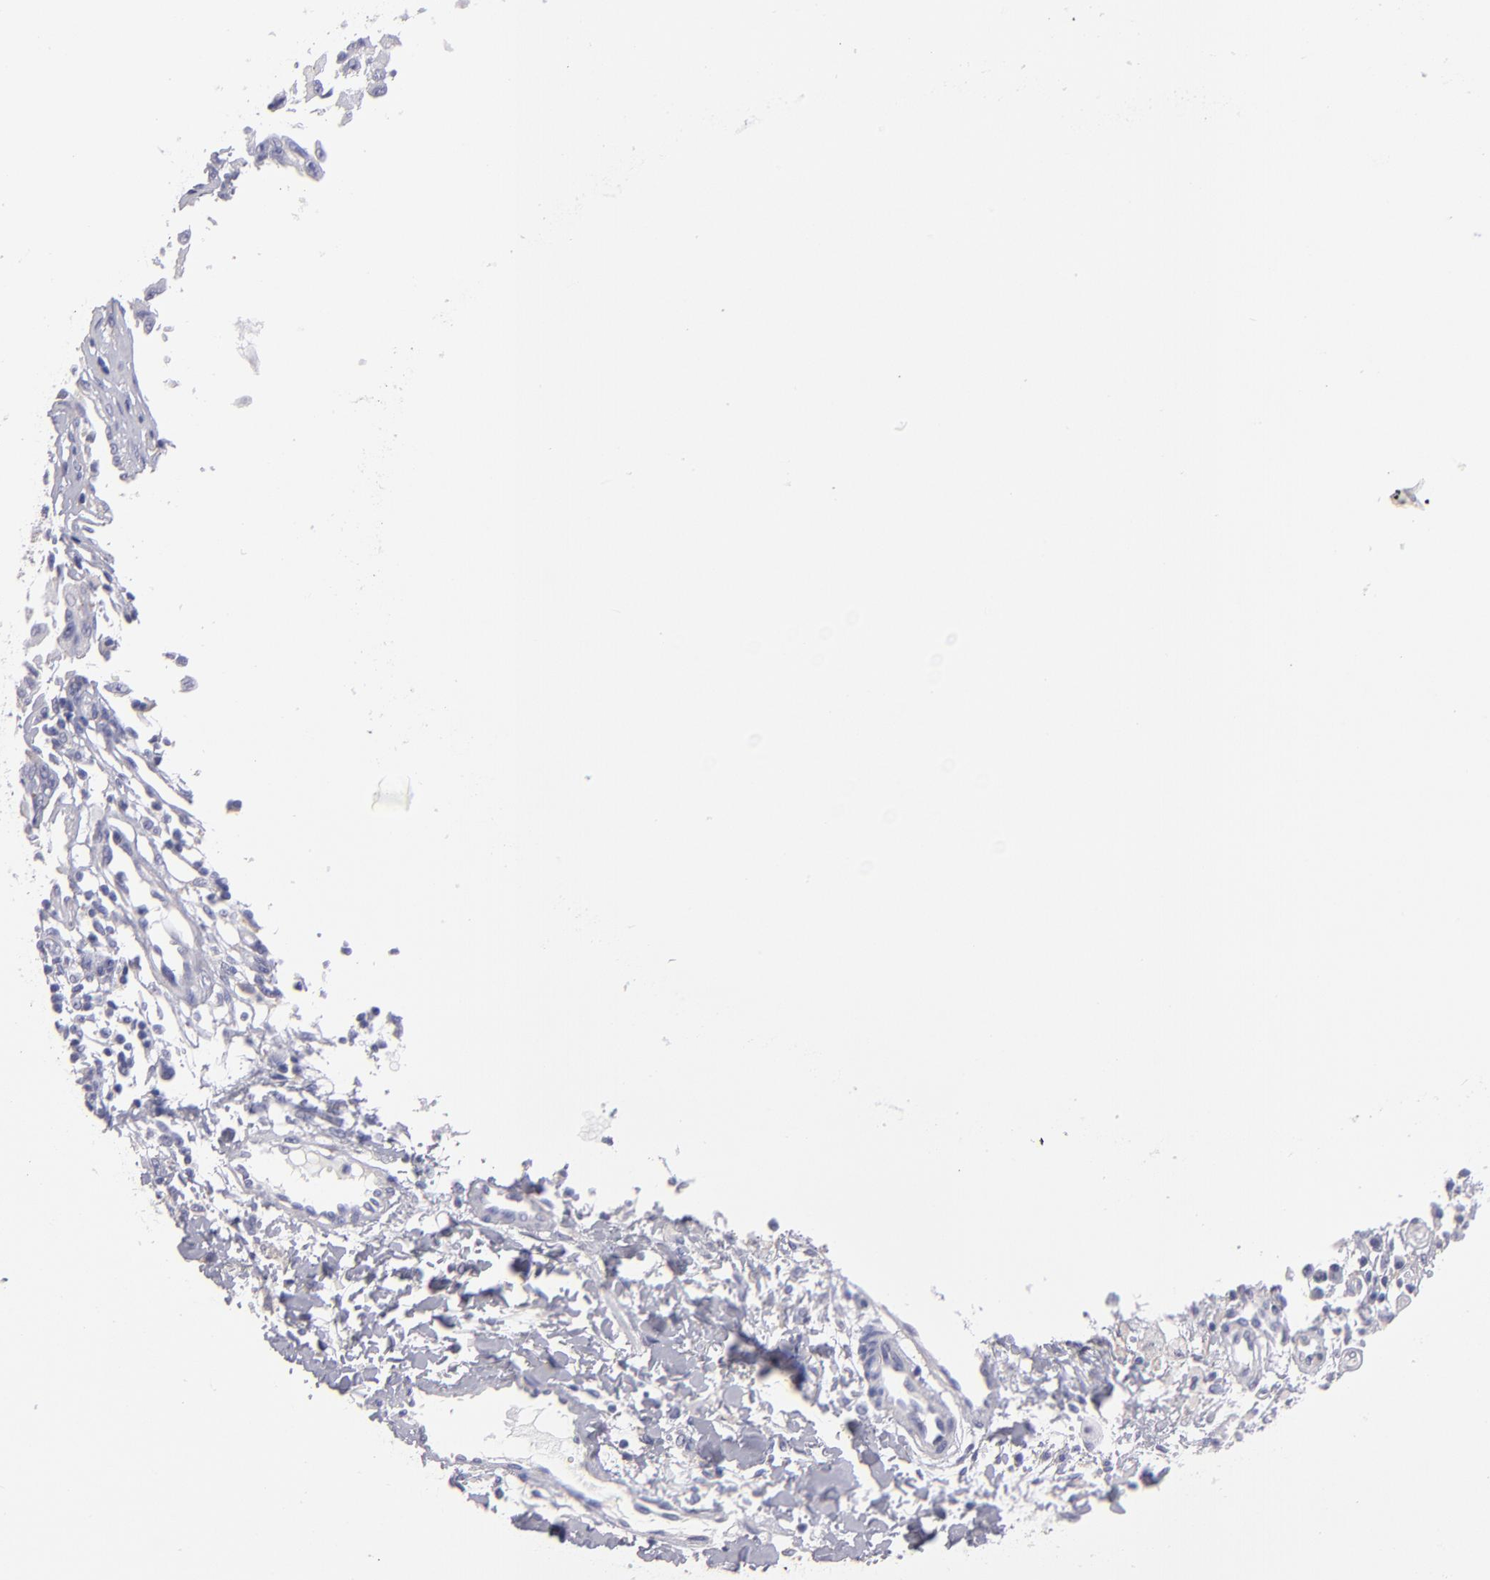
{"staining": {"intensity": "negative", "quantity": "none", "location": "none"}, "tissue": "melanoma", "cell_type": "Tumor cells", "image_type": "cancer", "snomed": [{"axis": "morphology", "description": "Malignant melanoma, NOS"}, {"axis": "topography", "description": "Skin"}], "caption": "Immunohistochemical staining of malignant melanoma reveals no significant staining in tumor cells.", "gene": "MB", "patient": {"sex": "male", "age": 30}}